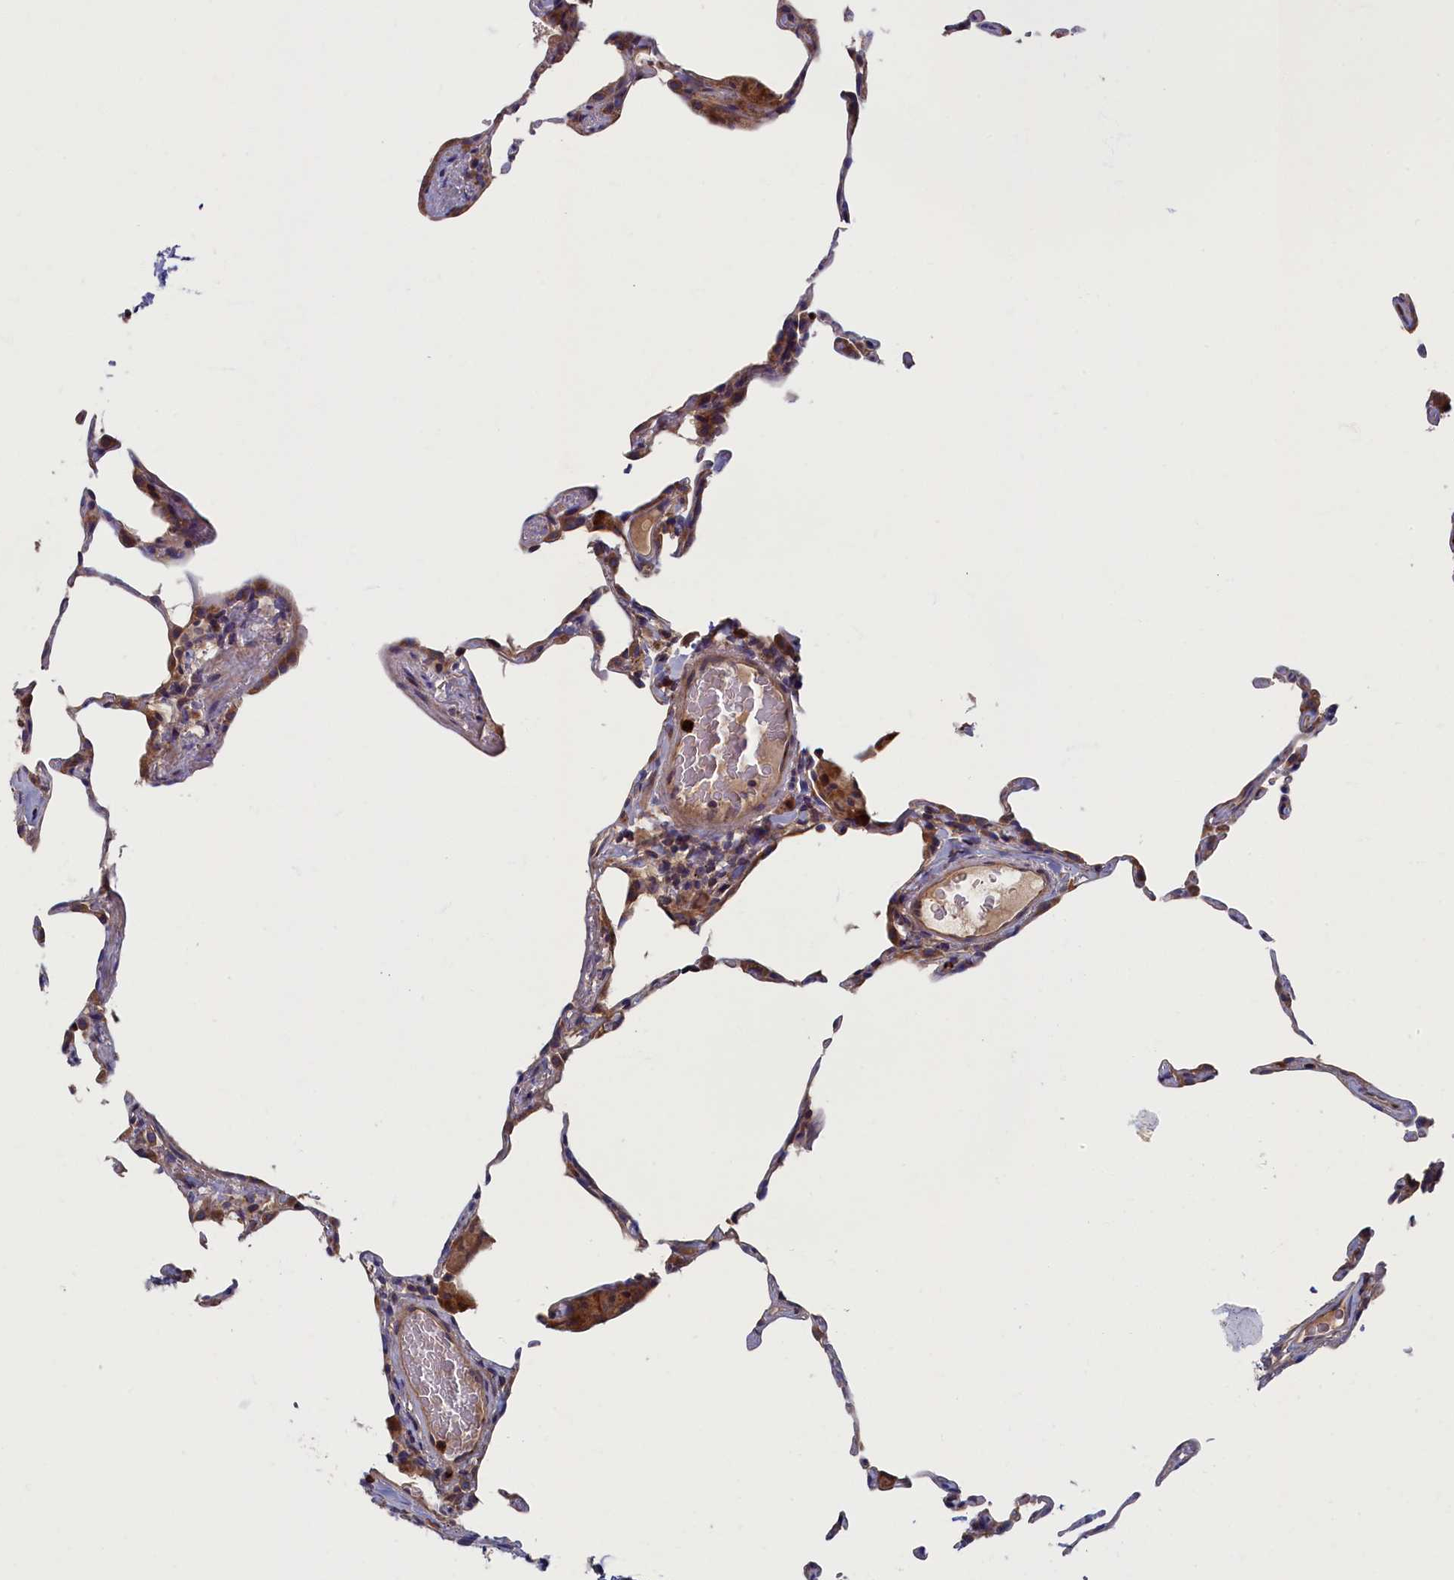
{"staining": {"intensity": "moderate", "quantity": "<25%", "location": "cytoplasmic/membranous"}, "tissue": "lung", "cell_type": "Alveolar cells", "image_type": "normal", "snomed": [{"axis": "morphology", "description": "Normal tissue, NOS"}, {"axis": "topography", "description": "Lung"}], "caption": "Immunohistochemistry image of normal lung stained for a protein (brown), which shows low levels of moderate cytoplasmic/membranous expression in about <25% of alveolar cells.", "gene": "TNK2", "patient": {"sex": "female", "age": 57}}